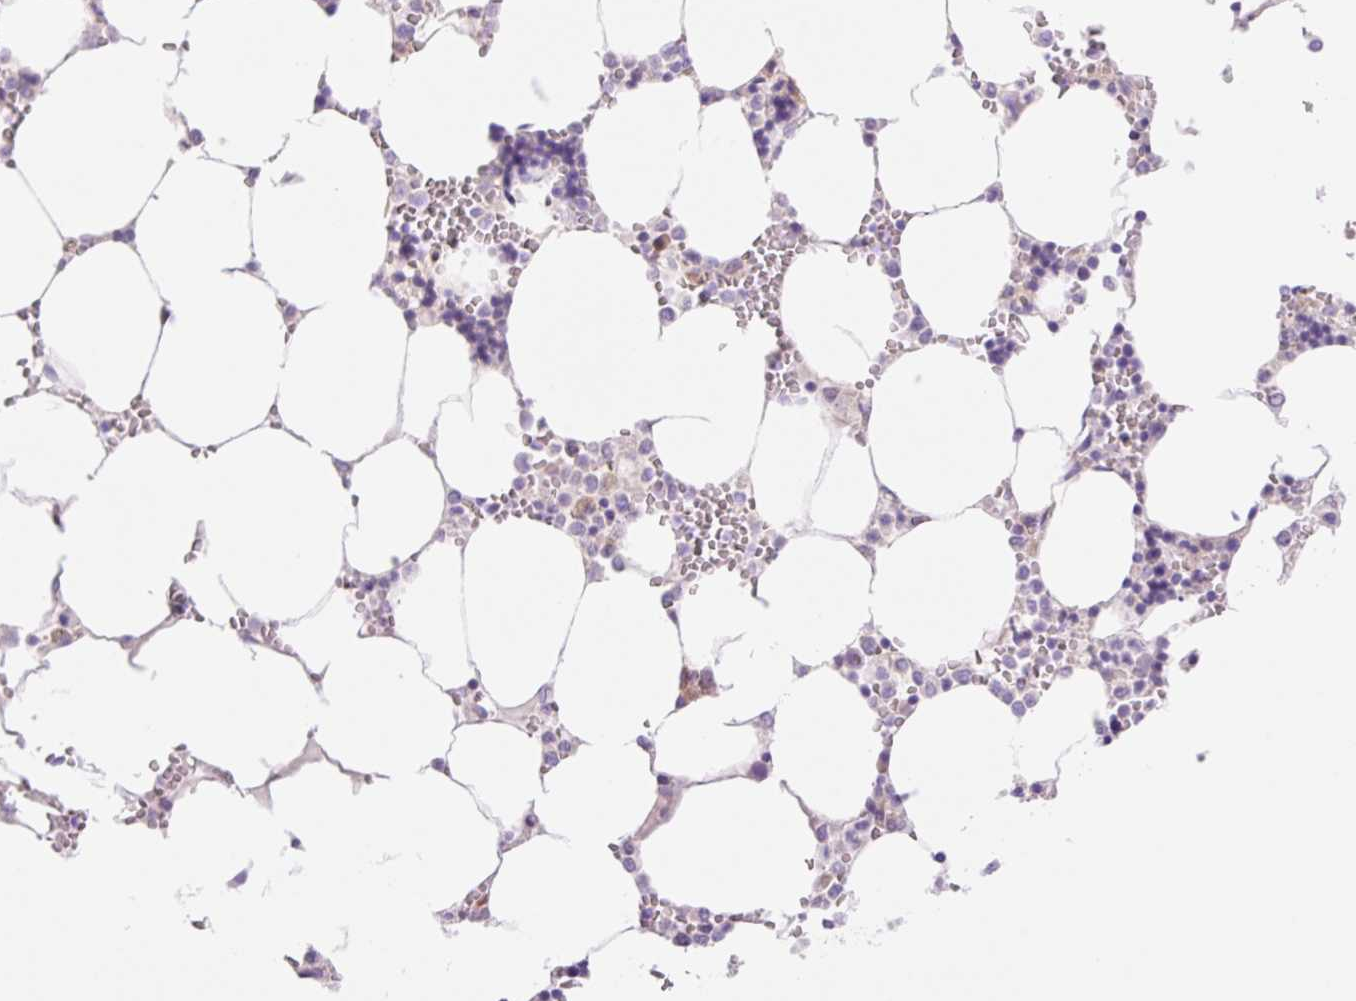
{"staining": {"intensity": "negative", "quantity": "none", "location": "none"}, "tissue": "bone marrow", "cell_type": "Hematopoietic cells", "image_type": "normal", "snomed": [{"axis": "morphology", "description": "Normal tissue, NOS"}, {"axis": "topography", "description": "Bone marrow"}], "caption": "High power microscopy histopathology image of an immunohistochemistry (IHC) photomicrograph of unremarkable bone marrow, revealing no significant expression in hematopoietic cells.", "gene": "DENND5A", "patient": {"sex": "male", "age": 64}}